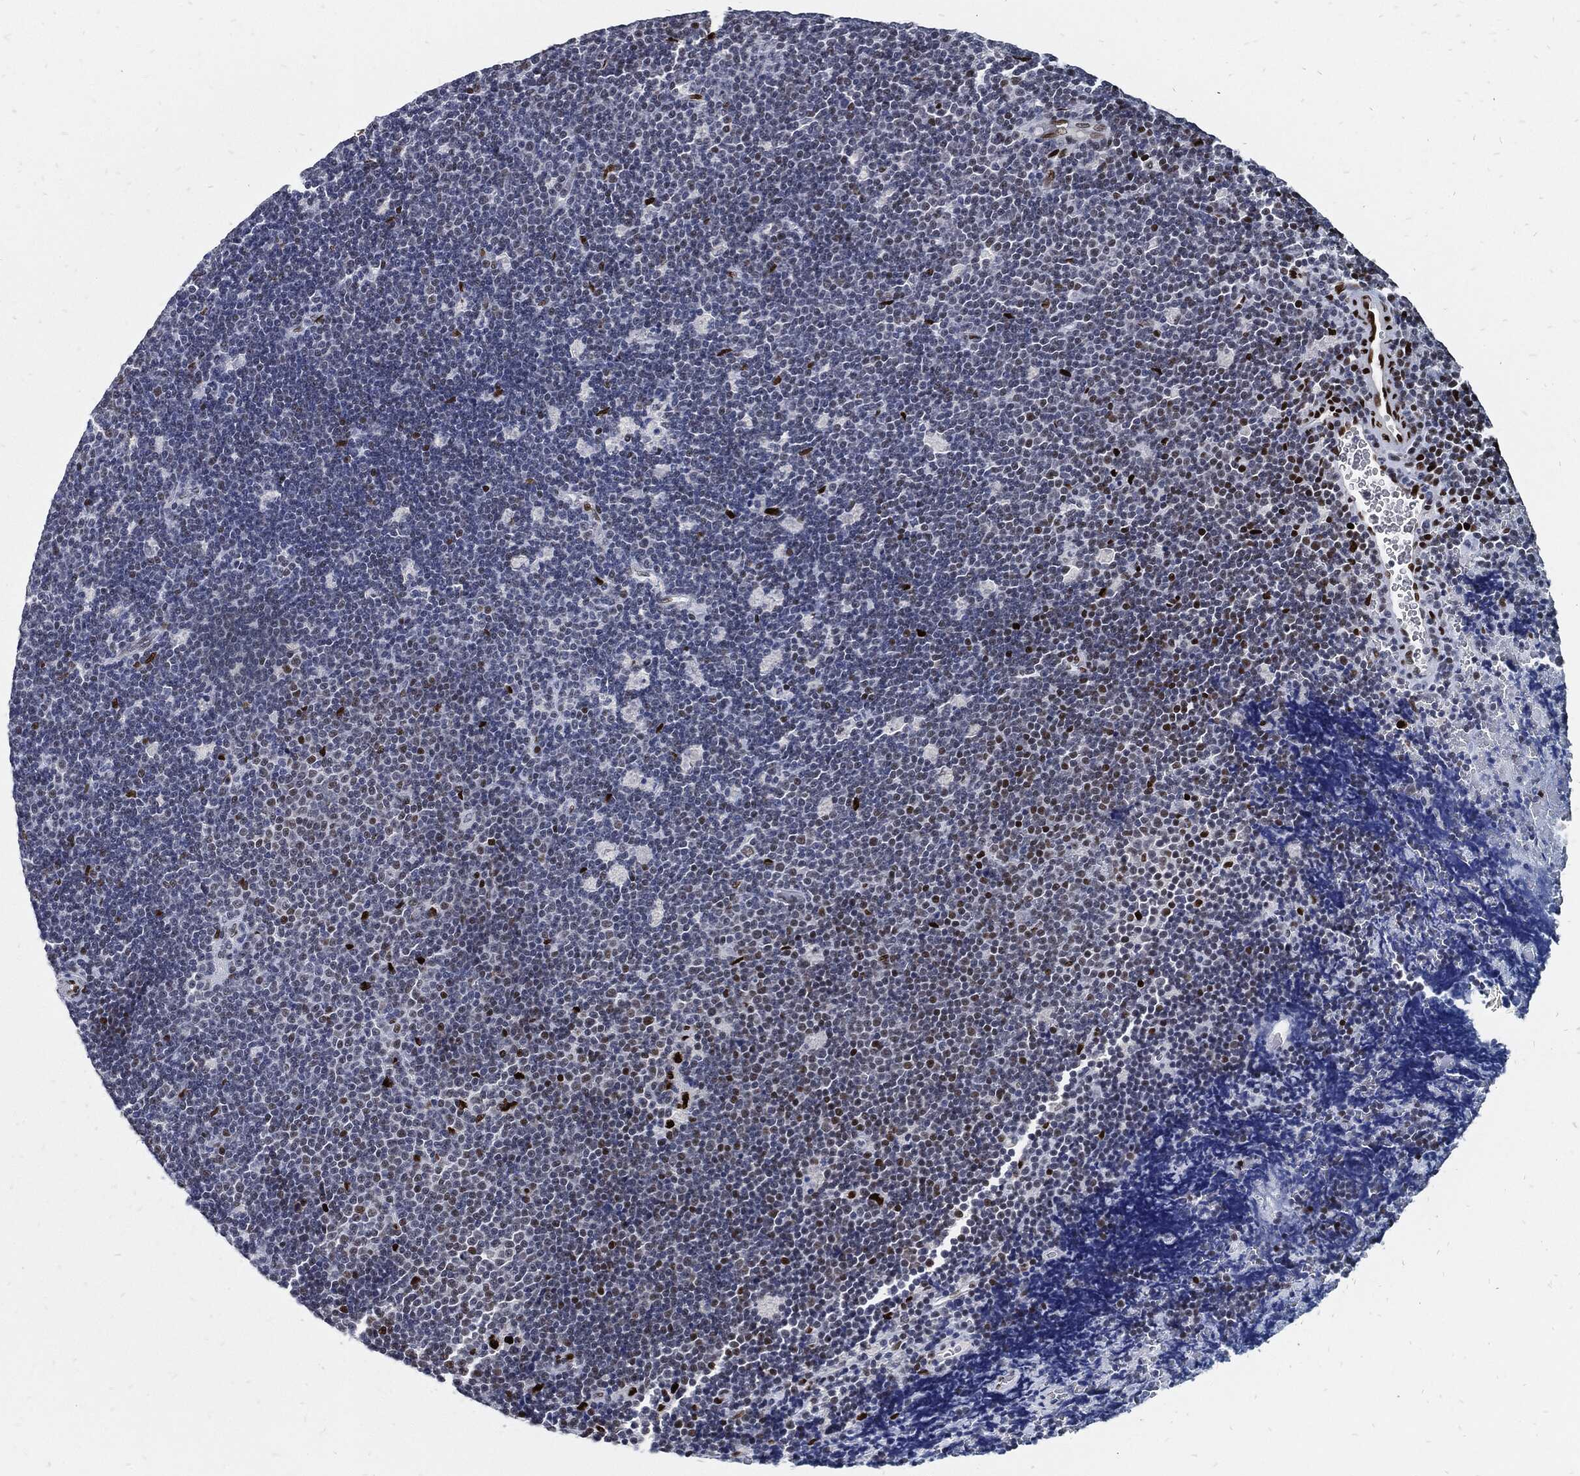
{"staining": {"intensity": "strong", "quantity": "<25%", "location": "nuclear"}, "tissue": "lymphoma", "cell_type": "Tumor cells", "image_type": "cancer", "snomed": [{"axis": "morphology", "description": "Malignant lymphoma, non-Hodgkin's type, Low grade"}, {"axis": "topography", "description": "Brain"}], "caption": "High-power microscopy captured an IHC histopathology image of lymphoma, revealing strong nuclear staining in approximately <25% of tumor cells.", "gene": "JUN", "patient": {"sex": "female", "age": 66}}